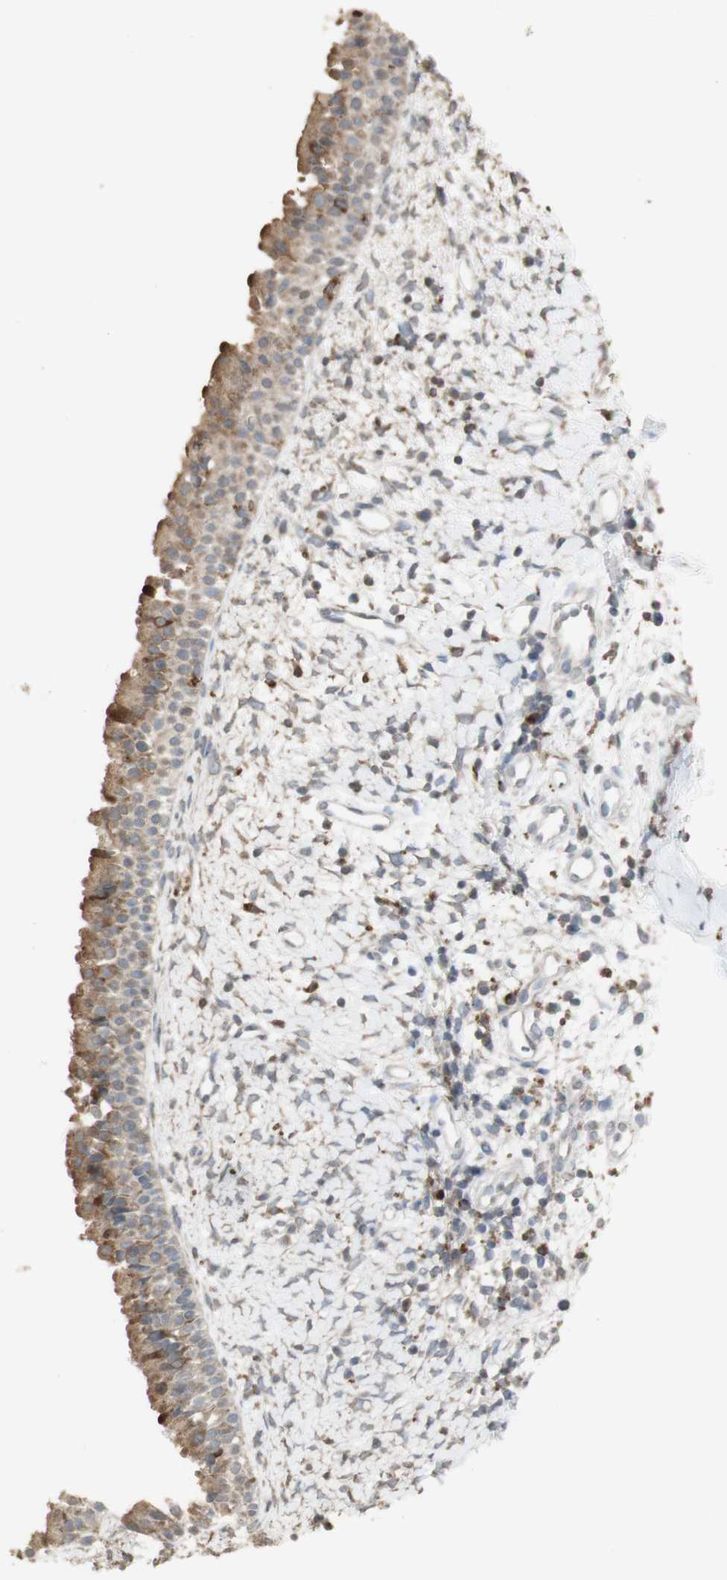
{"staining": {"intensity": "moderate", "quantity": ">75%", "location": "cytoplasmic/membranous"}, "tissue": "nasopharynx", "cell_type": "Respiratory epithelial cells", "image_type": "normal", "snomed": [{"axis": "morphology", "description": "Normal tissue, NOS"}, {"axis": "topography", "description": "Nasopharynx"}], "caption": "This histopathology image reveals normal nasopharynx stained with immunohistochemistry (IHC) to label a protein in brown. The cytoplasmic/membranous of respiratory epithelial cells show moderate positivity for the protein. Nuclei are counter-stained blue.", "gene": "ATP6V1E1", "patient": {"sex": "male", "age": 22}}